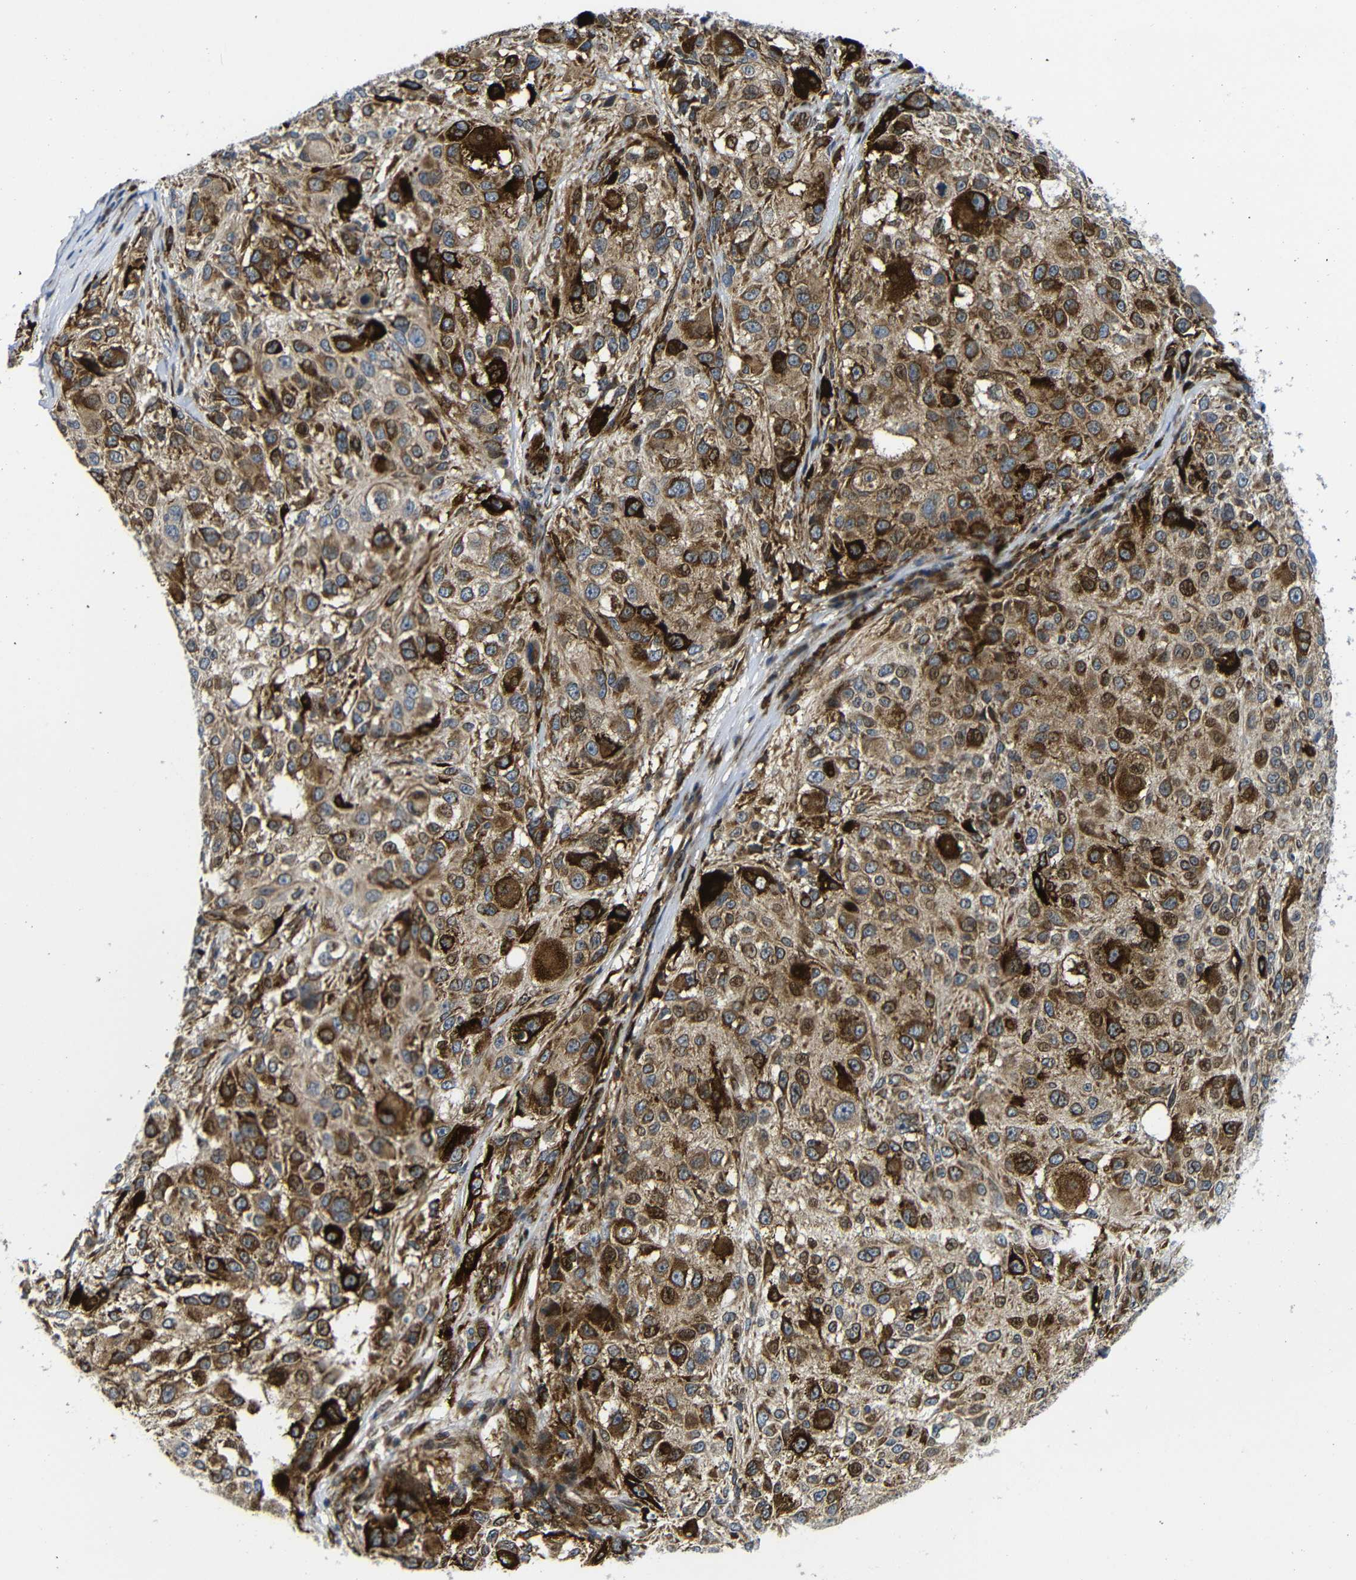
{"staining": {"intensity": "strong", "quantity": "25%-75%", "location": "cytoplasmic/membranous"}, "tissue": "melanoma", "cell_type": "Tumor cells", "image_type": "cancer", "snomed": [{"axis": "morphology", "description": "Necrosis, NOS"}, {"axis": "morphology", "description": "Malignant melanoma, NOS"}, {"axis": "topography", "description": "Skin"}], "caption": "Immunohistochemistry of human malignant melanoma reveals high levels of strong cytoplasmic/membranous expression in approximately 25%-75% of tumor cells.", "gene": "PARP14", "patient": {"sex": "female", "age": 87}}